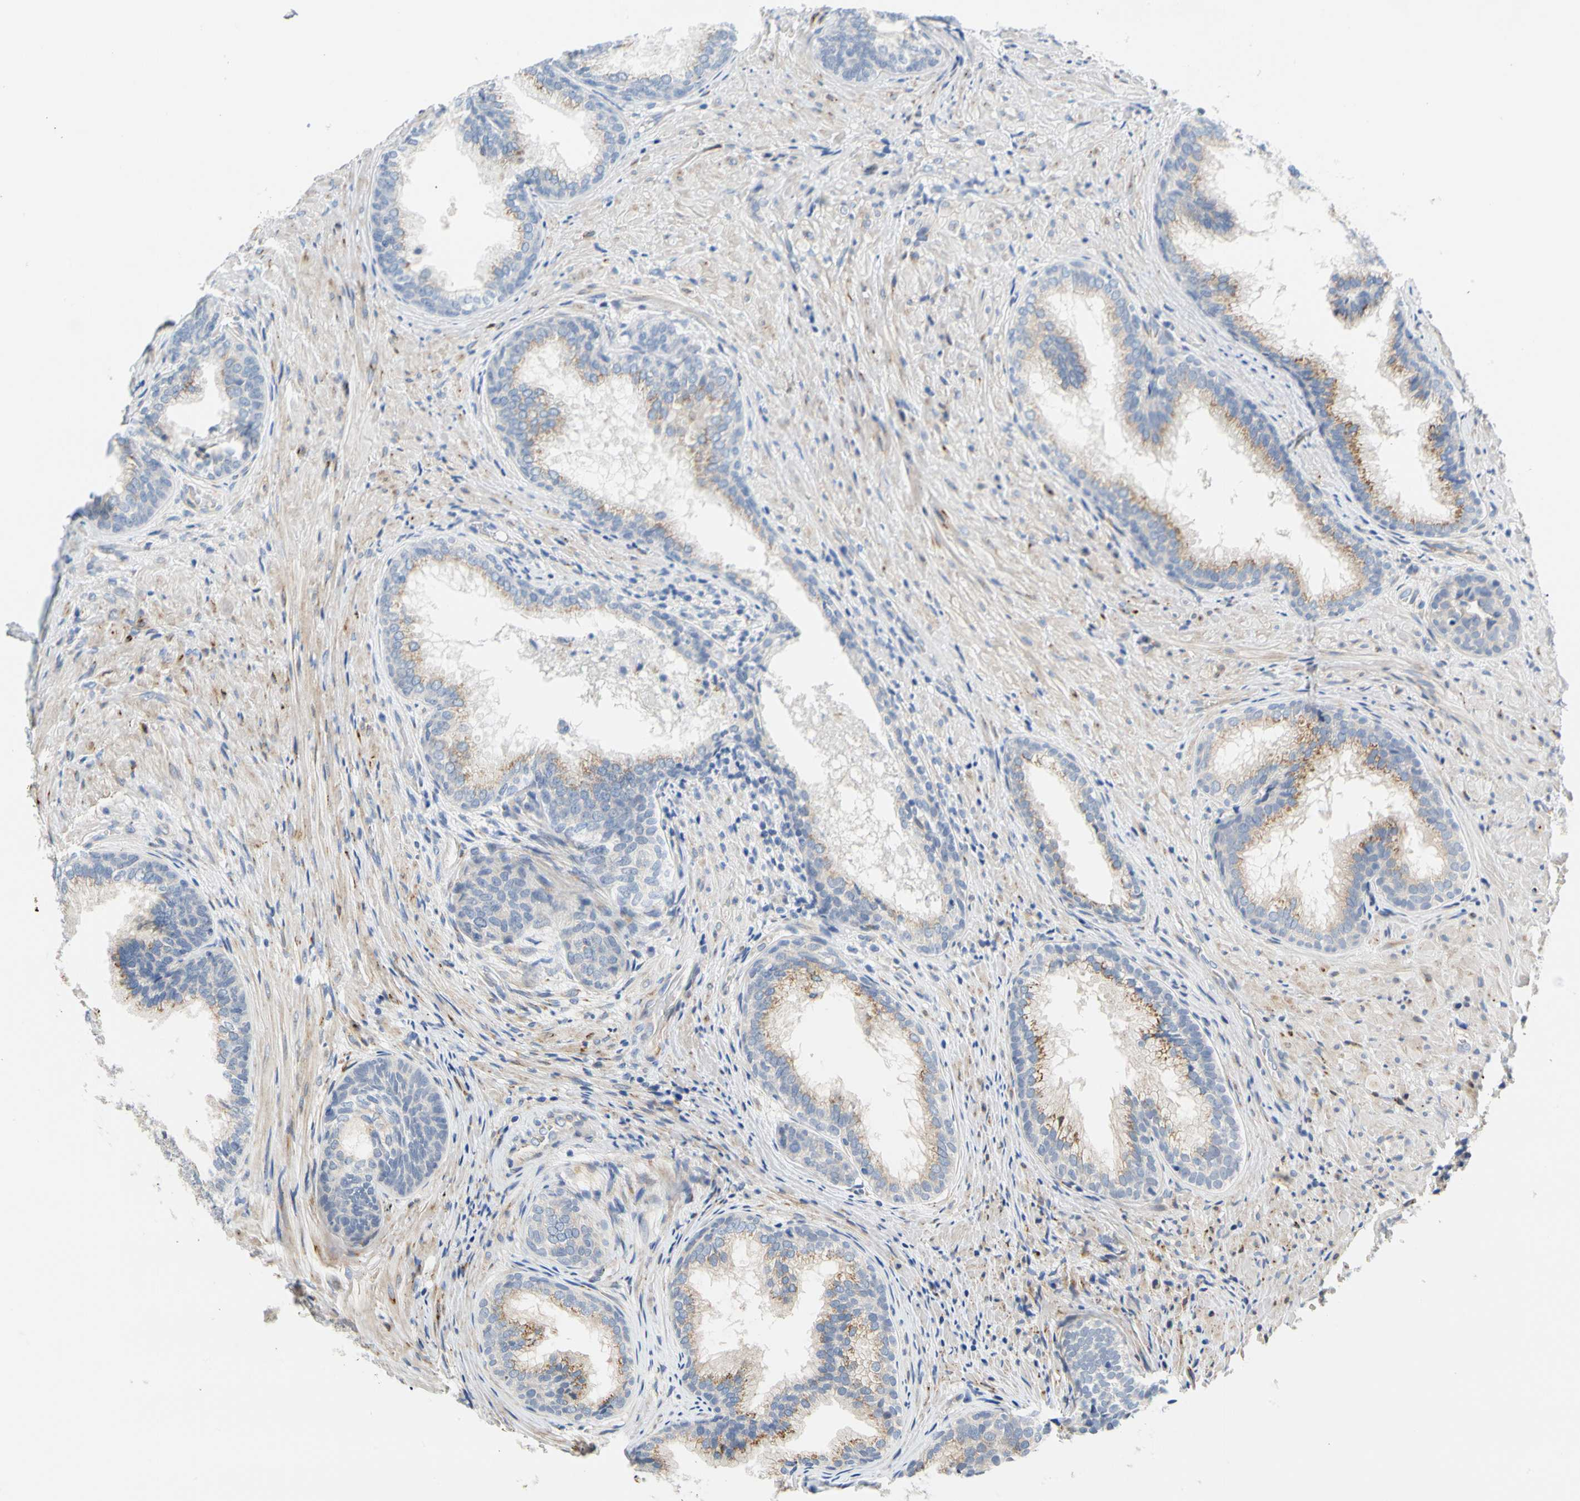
{"staining": {"intensity": "moderate", "quantity": "25%-75%", "location": "cytoplasmic/membranous"}, "tissue": "prostate", "cell_type": "Glandular cells", "image_type": "normal", "snomed": [{"axis": "morphology", "description": "Normal tissue, NOS"}, {"axis": "topography", "description": "Prostate"}], "caption": "Prostate stained with immunohistochemistry demonstrates moderate cytoplasmic/membranous positivity in approximately 25%-75% of glandular cells. The protein is stained brown, and the nuclei are stained in blue (DAB IHC with brightfield microscopy, high magnification).", "gene": "ZNF236", "patient": {"sex": "male", "age": 76}}